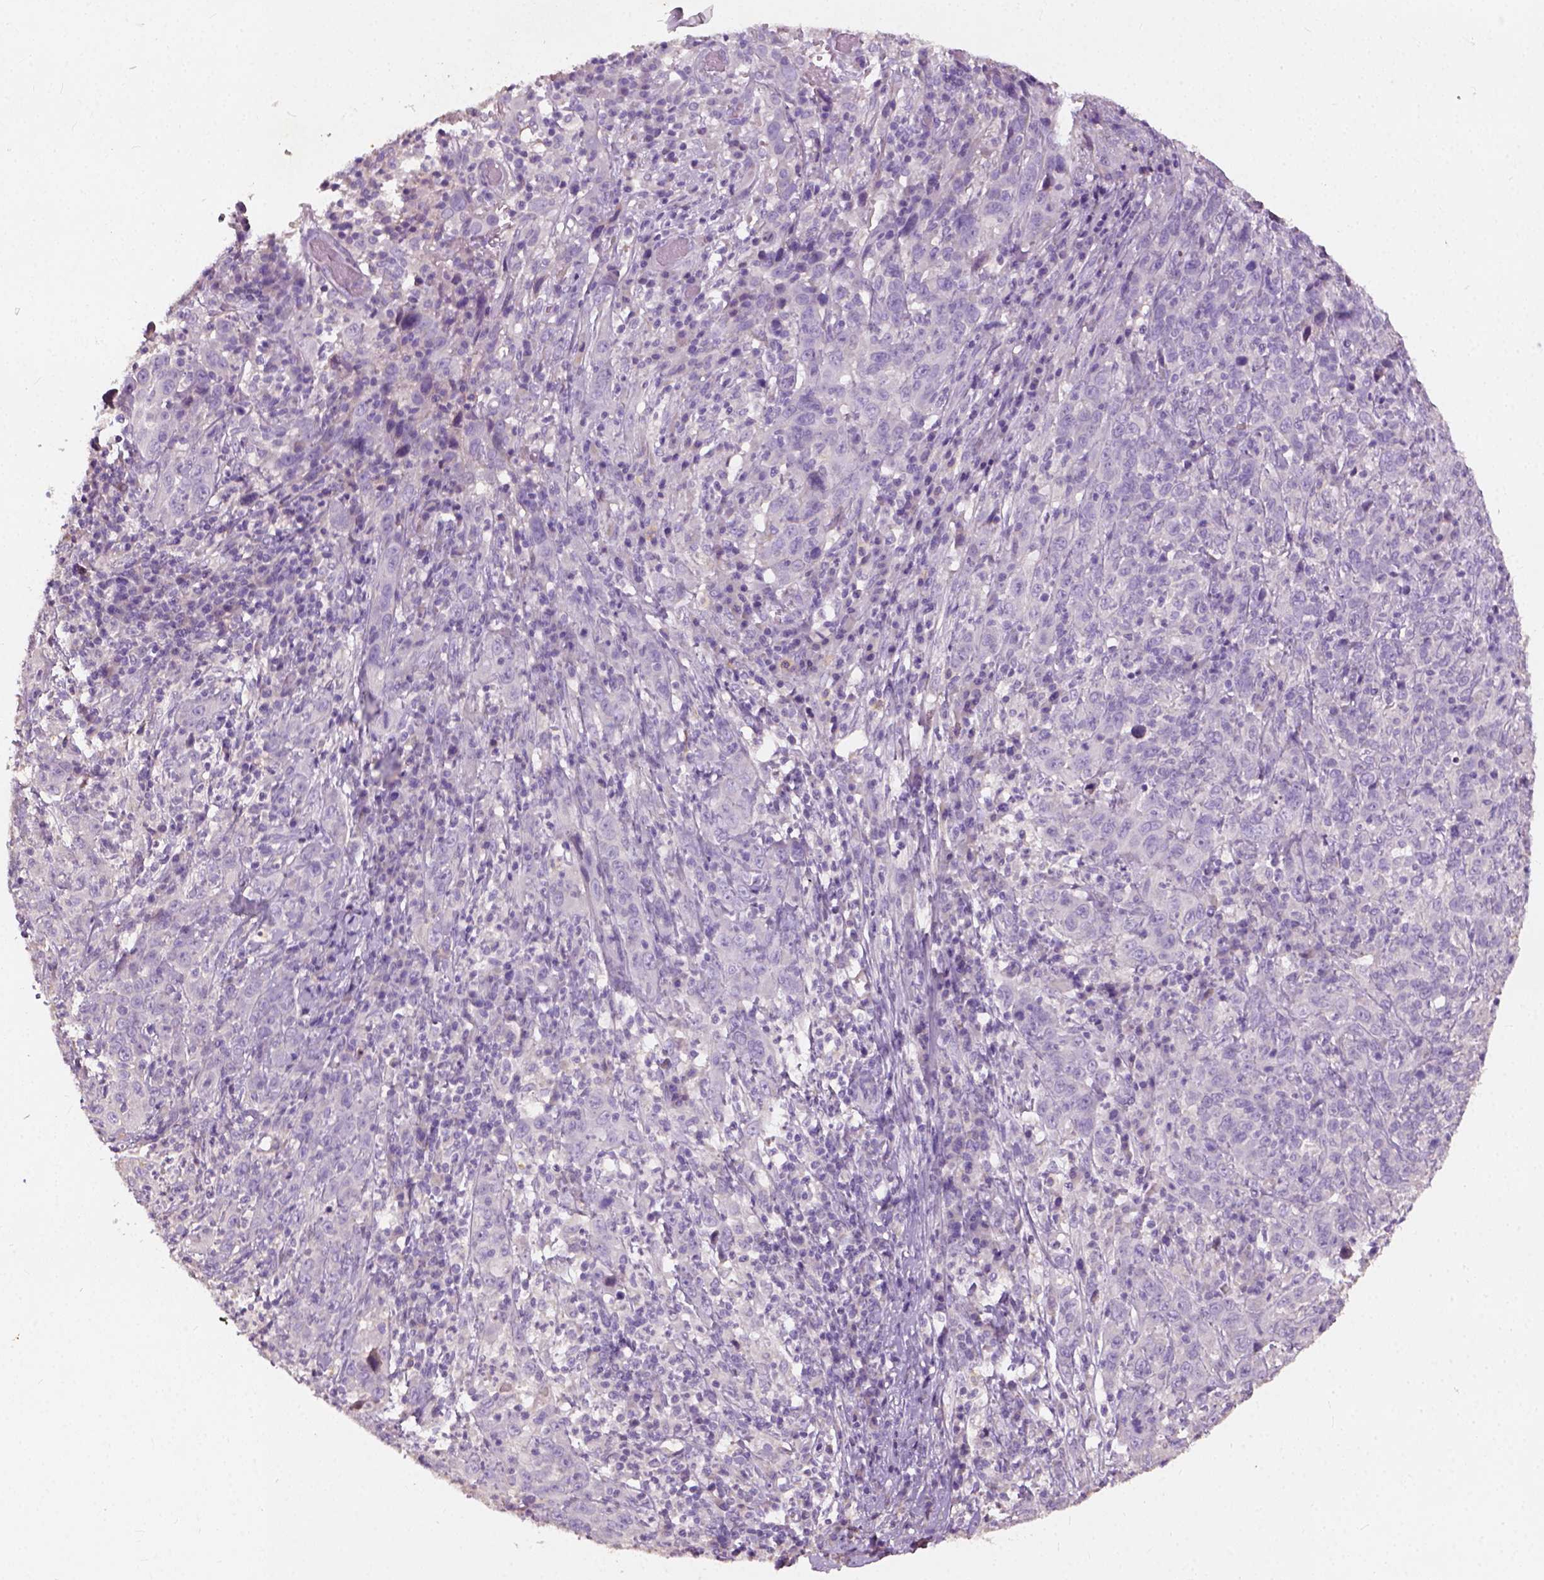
{"staining": {"intensity": "negative", "quantity": "none", "location": "none"}, "tissue": "cervical cancer", "cell_type": "Tumor cells", "image_type": "cancer", "snomed": [{"axis": "morphology", "description": "Squamous cell carcinoma, NOS"}, {"axis": "topography", "description": "Cervix"}], "caption": "Tumor cells show no significant expression in cervical cancer (squamous cell carcinoma).", "gene": "DHCR24", "patient": {"sex": "female", "age": 46}}